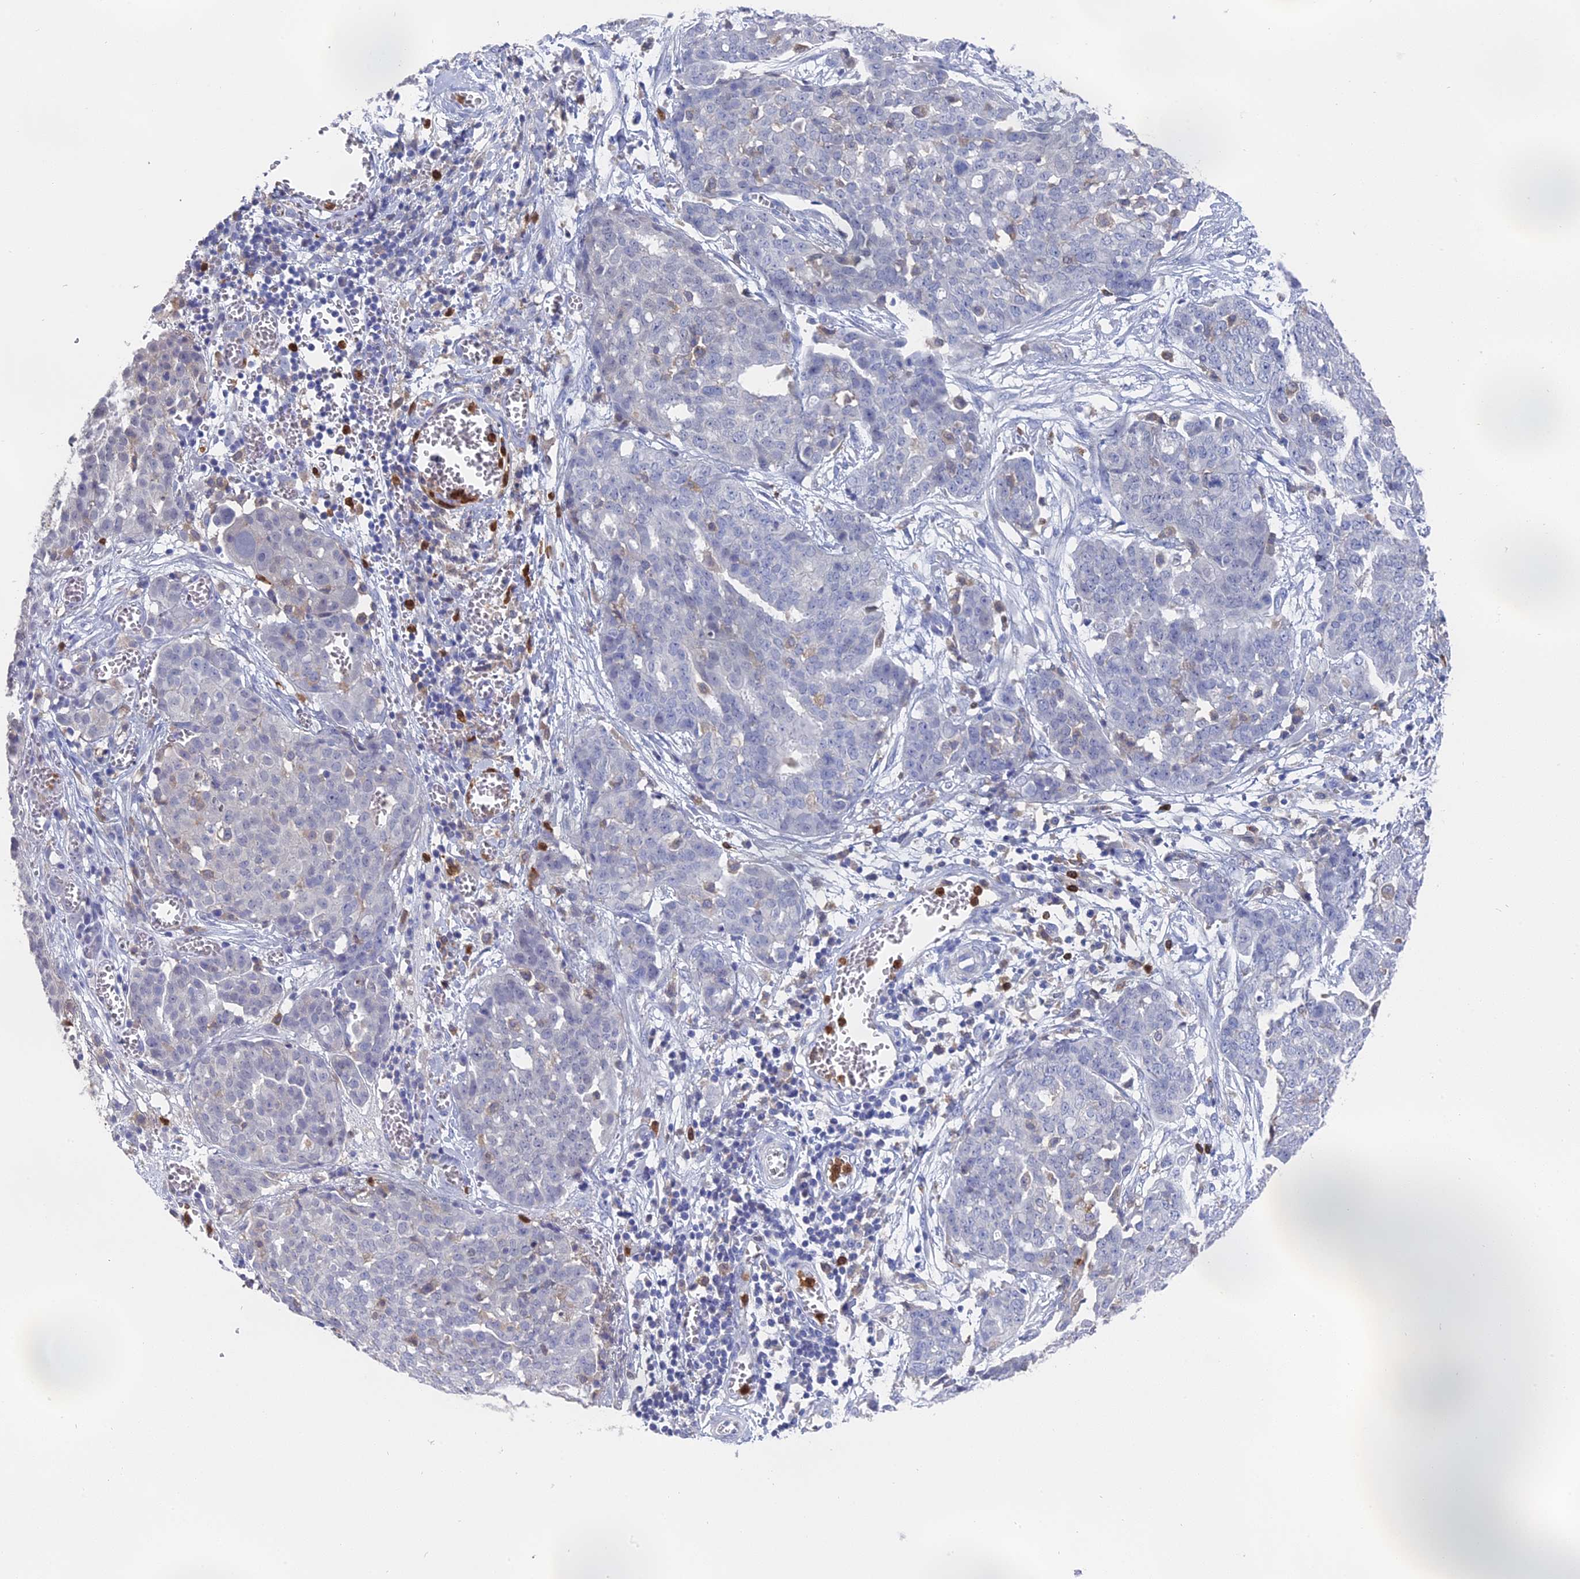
{"staining": {"intensity": "negative", "quantity": "none", "location": "none"}, "tissue": "ovarian cancer", "cell_type": "Tumor cells", "image_type": "cancer", "snomed": [{"axis": "morphology", "description": "Cystadenocarcinoma, serous, NOS"}, {"axis": "topography", "description": "Soft tissue"}, {"axis": "topography", "description": "Ovary"}], "caption": "The micrograph reveals no significant expression in tumor cells of ovarian serous cystadenocarcinoma.", "gene": "NCF4", "patient": {"sex": "female", "age": 57}}